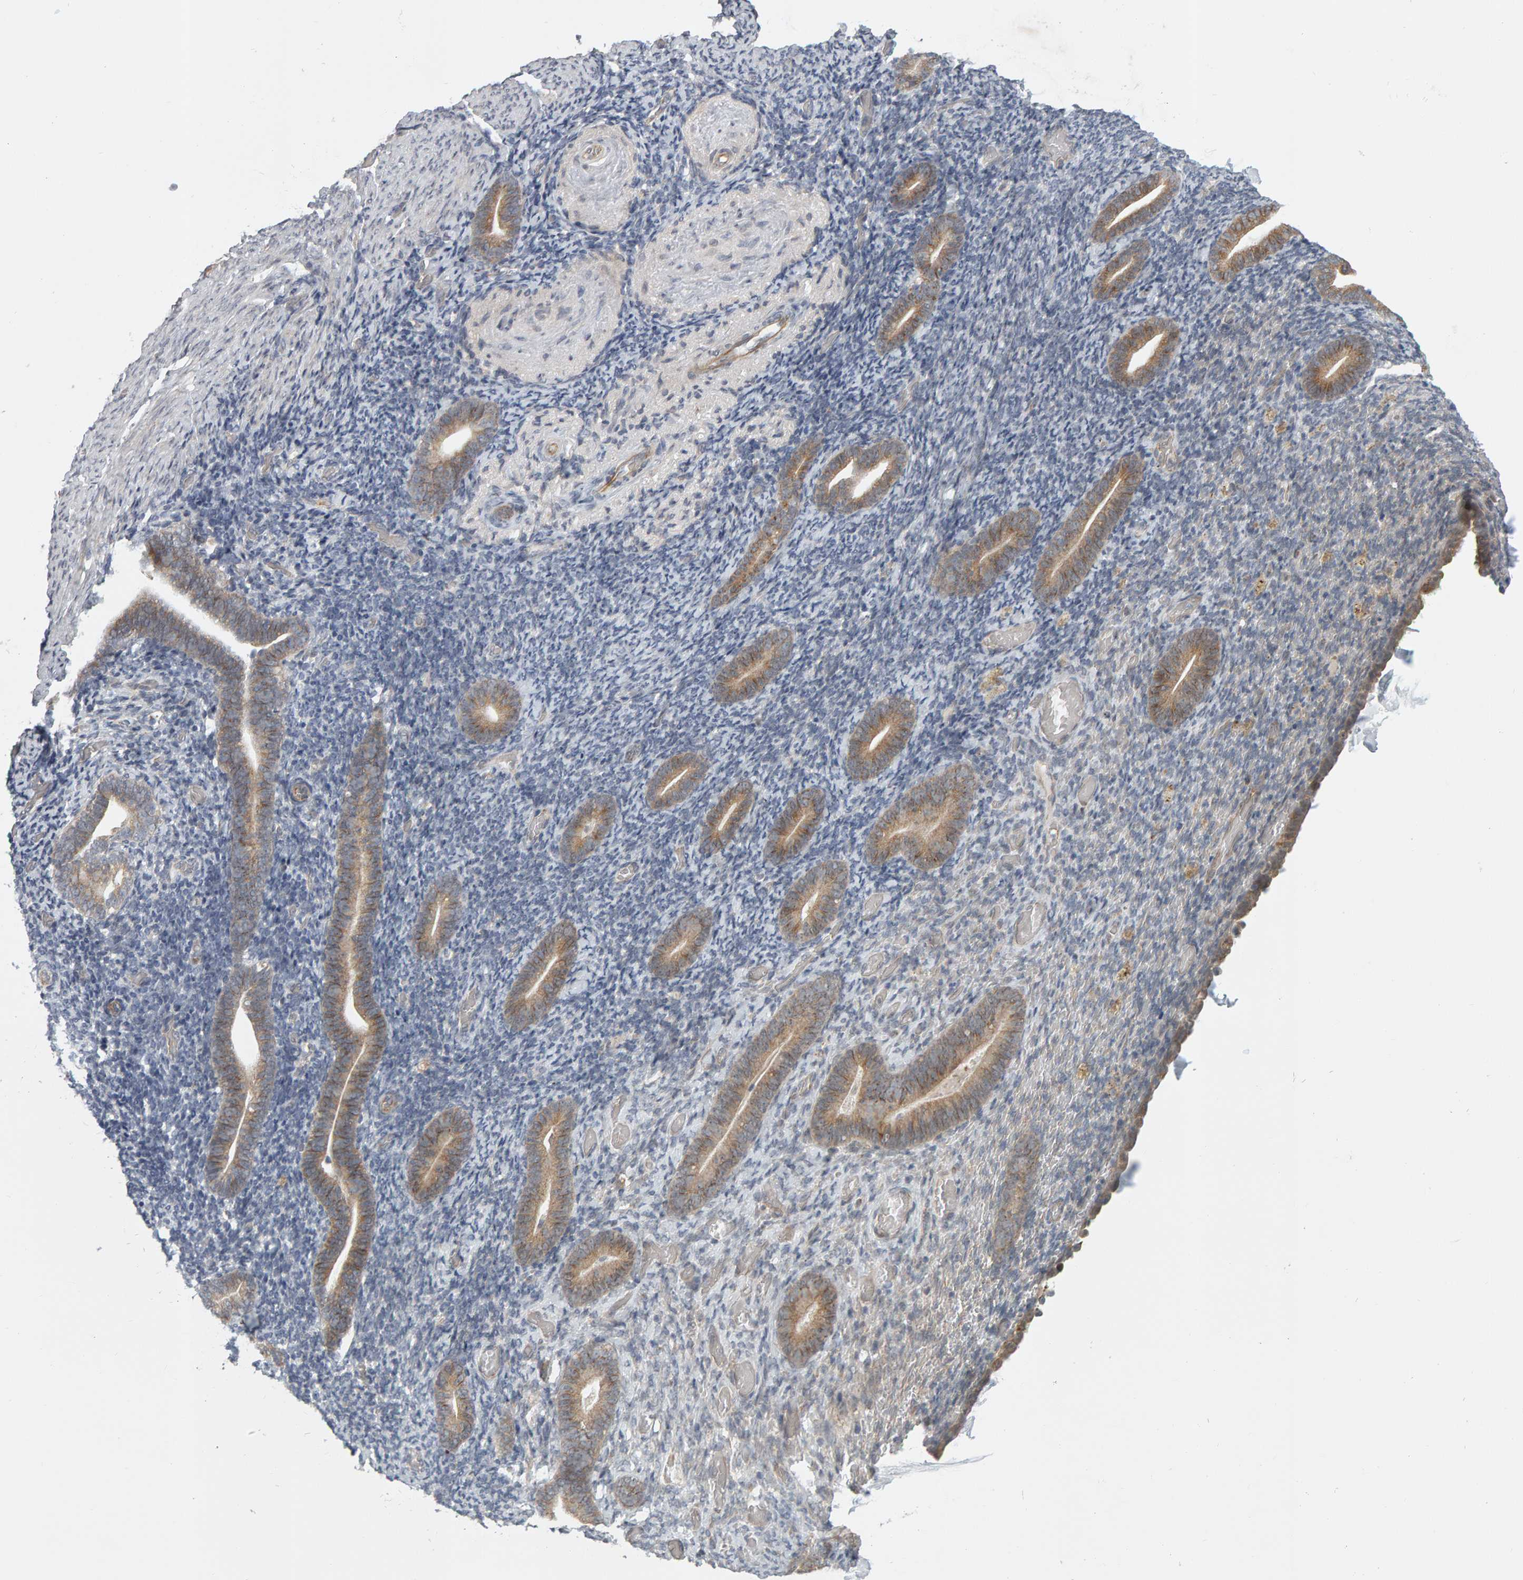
{"staining": {"intensity": "negative", "quantity": "none", "location": "none"}, "tissue": "endometrium", "cell_type": "Cells in endometrial stroma", "image_type": "normal", "snomed": [{"axis": "morphology", "description": "Normal tissue, NOS"}, {"axis": "topography", "description": "Endometrium"}], "caption": "An image of human endometrium is negative for staining in cells in endometrial stroma. (Immunohistochemistry (ihc), brightfield microscopy, high magnification).", "gene": "DAP3", "patient": {"sex": "female", "age": 51}}